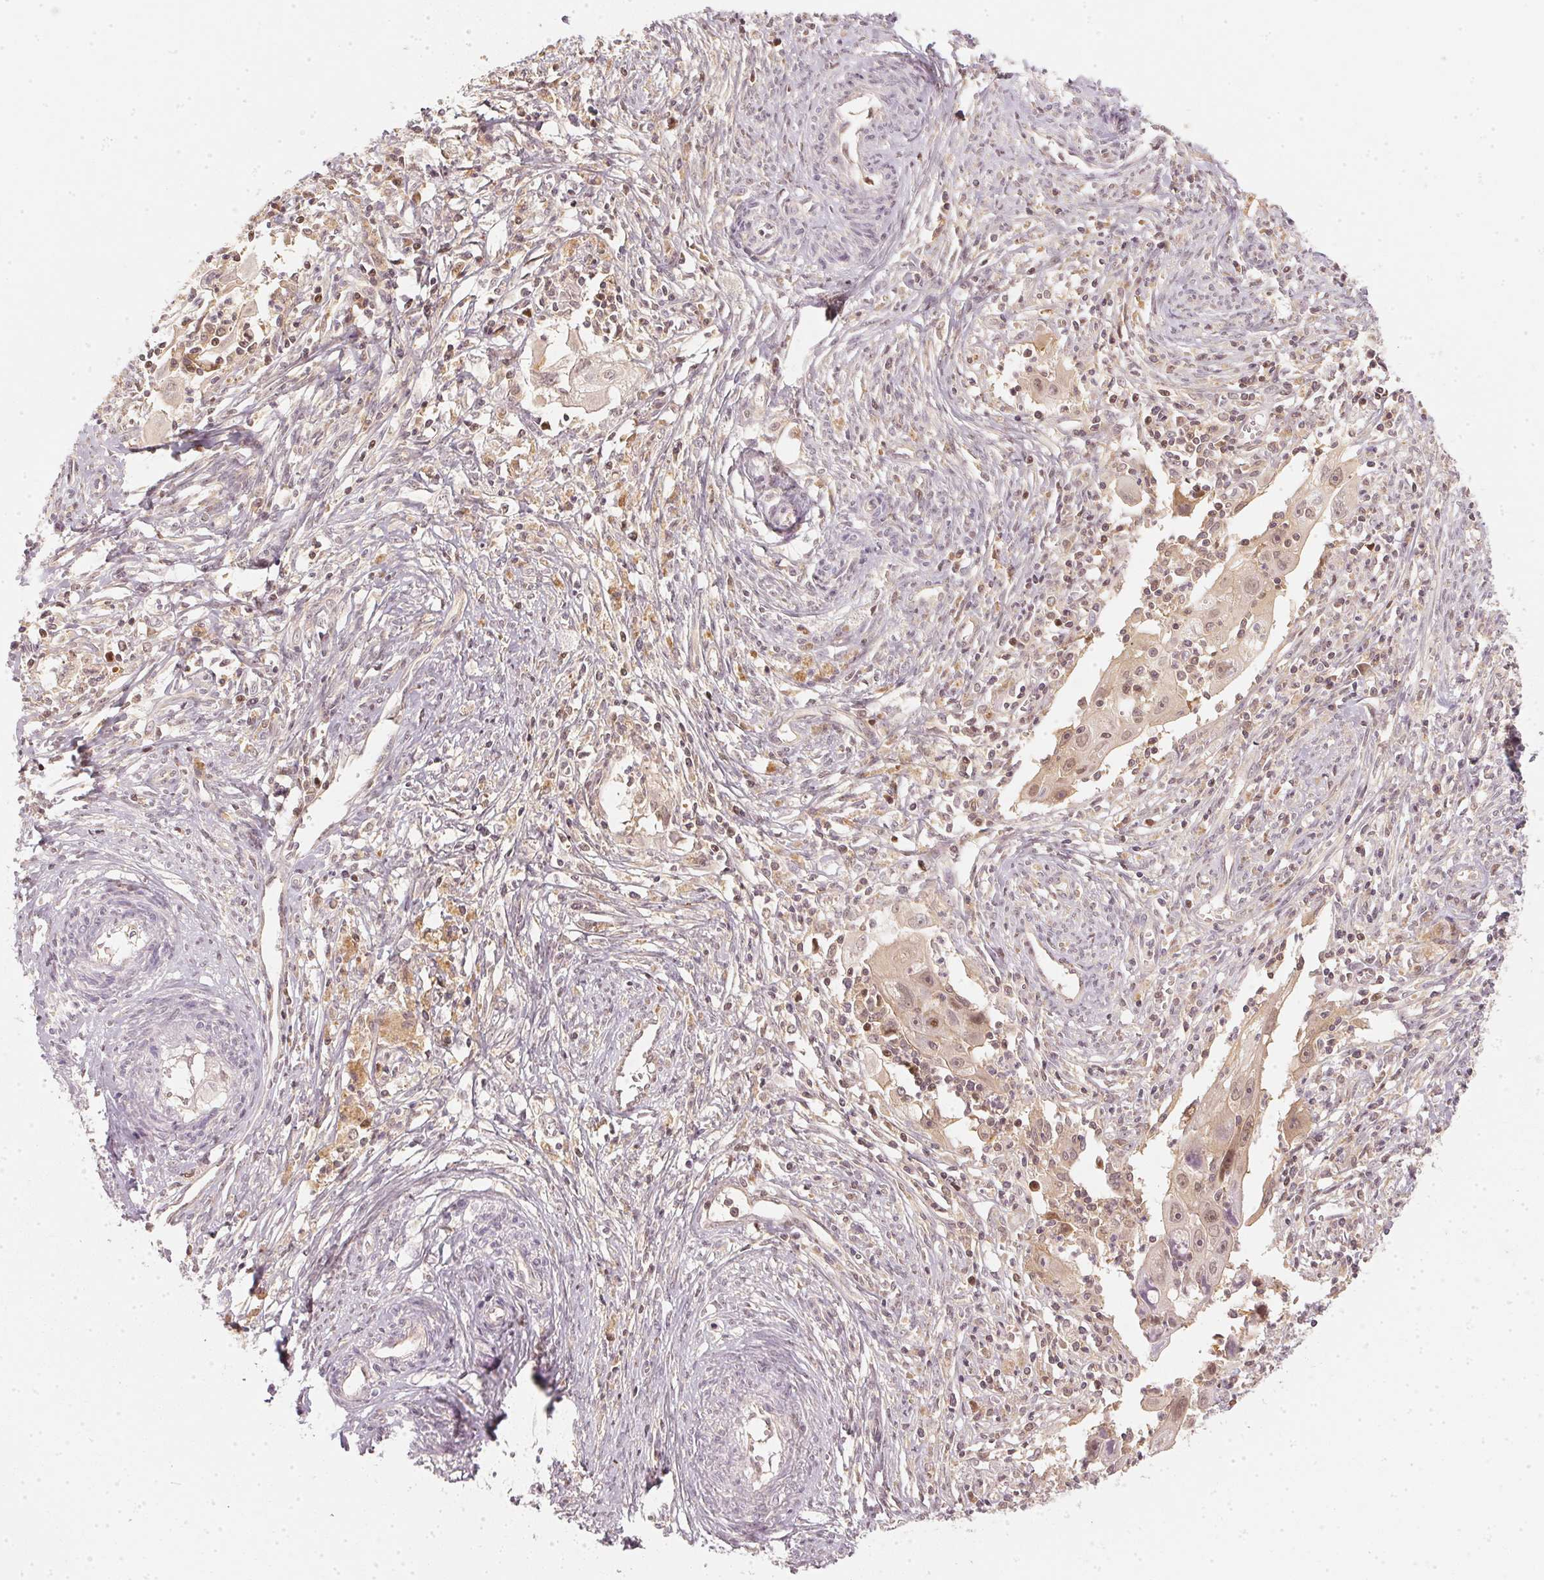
{"staining": {"intensity": "weak", "quantity": "25%-75%", "location": "nuclear"}, "tissue": "cervical cancer", "cell_type": "Tumor cells", "image_type": "cancer", "snomed": [{"axis": "morphology", "description": "Squamous cell carcinoma, NOS"}, {"axis": "topography", "description": "Cervix"}], "caption": "An image of cervical squamous cell carcinoma stained for a protein shows weak nuclear brown staining in tumor cells.", "gene": "UBE2L3", "patient": {"sex": "female", "age": 30}}